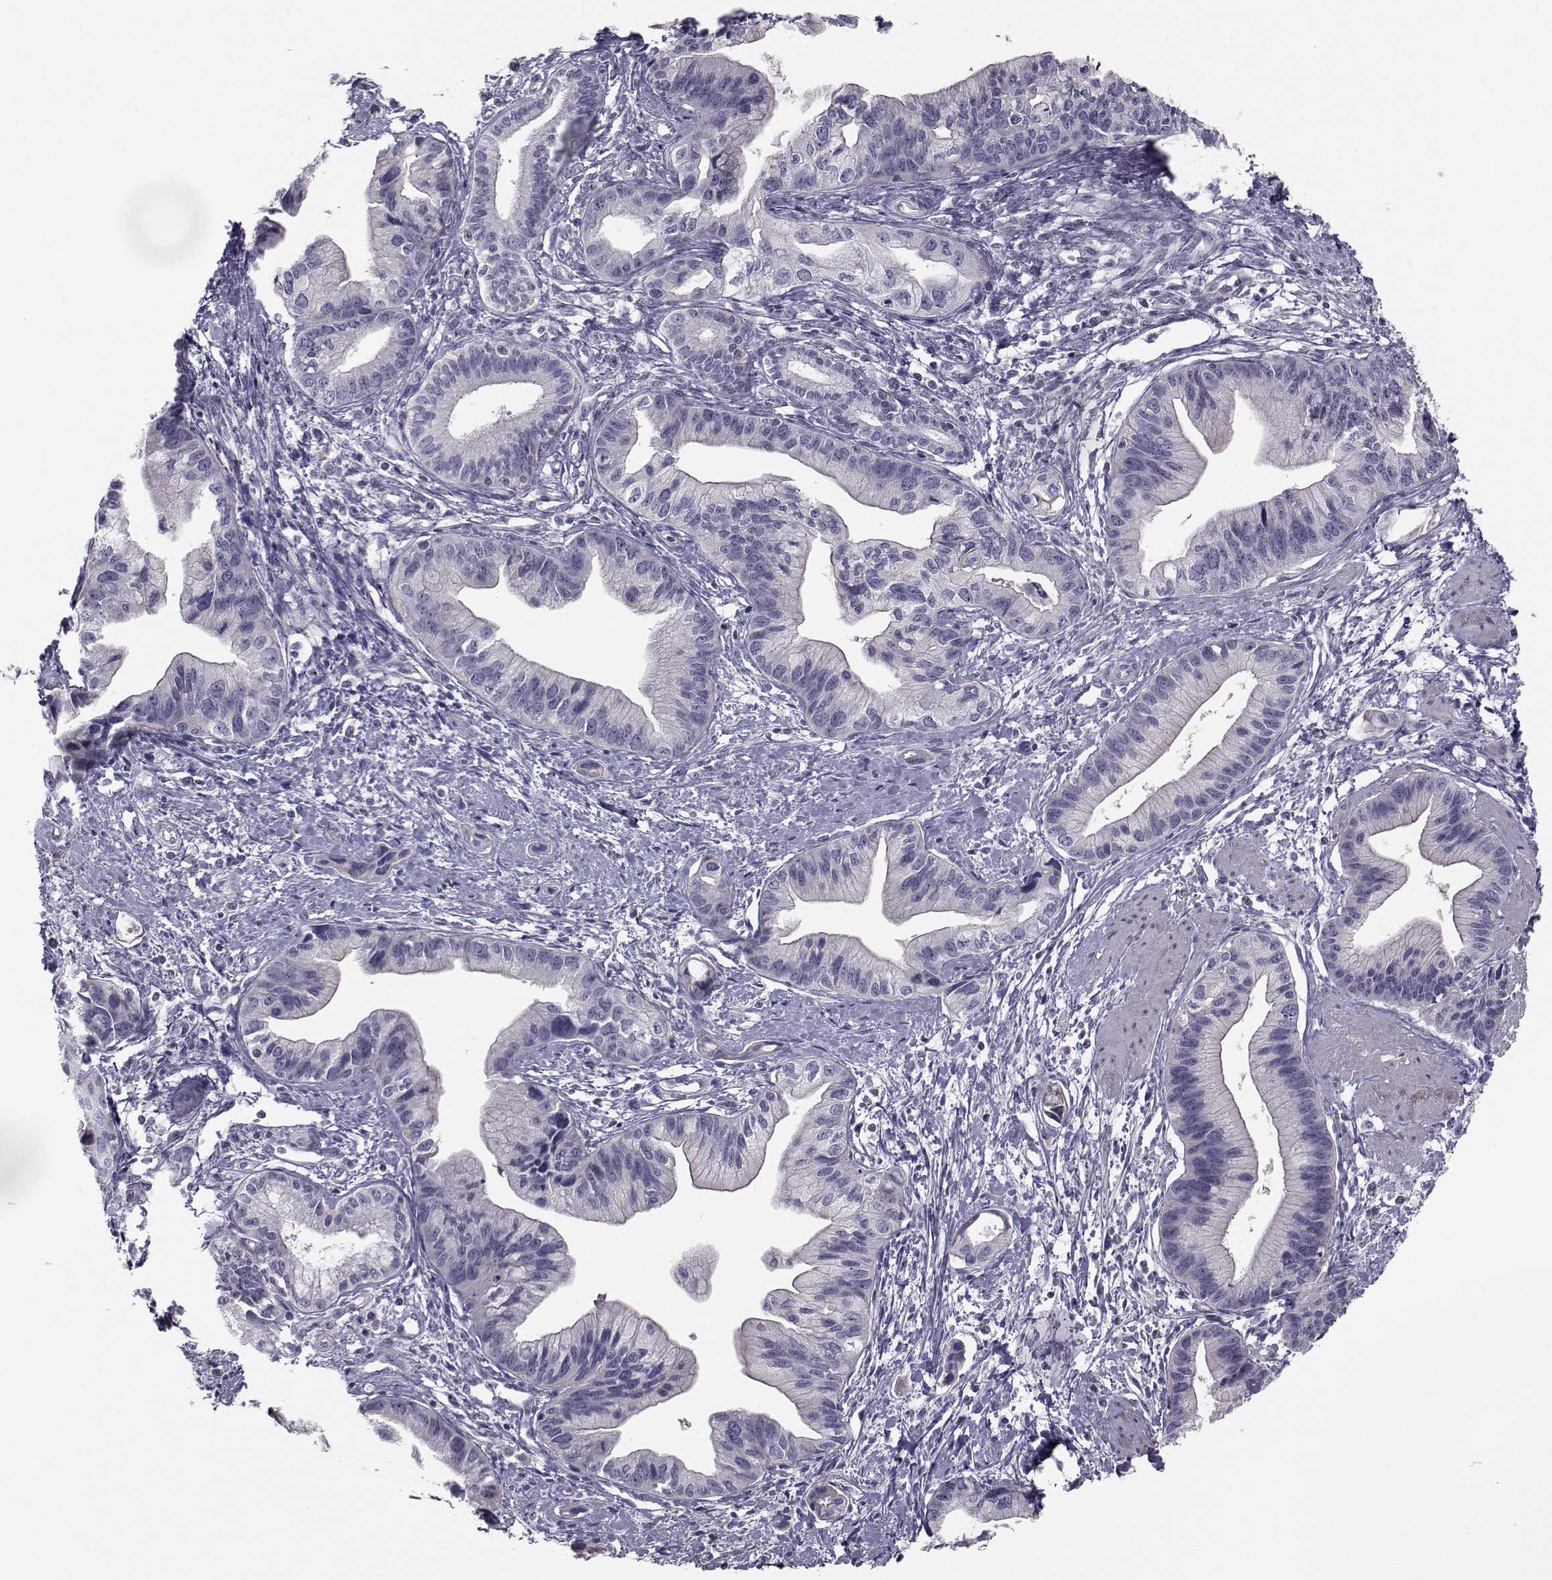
{"staining": {"intensity": "negative", "quantity": "none", "location": "none"}, "tissue": "pancreatic cancer", "cell_type": "Tumor cells", "image_type": "cancer", "snomed": [{"axis": "morphology", "description": "Adenocarcinoma, NOS"}, {"axis": "topography", "description": "Pancreas"}], "caption": "Immunohistochemistry histopathology image of human pancreatic cancer (adenocarcinoma) stained for a protein (brown), which reveals no expression in tumor cells. (DAB IHC visualized using brightfield microscopy, high magnification).", "gene": "GARIN3", "patient": {"sex": "female", "age": 61}}